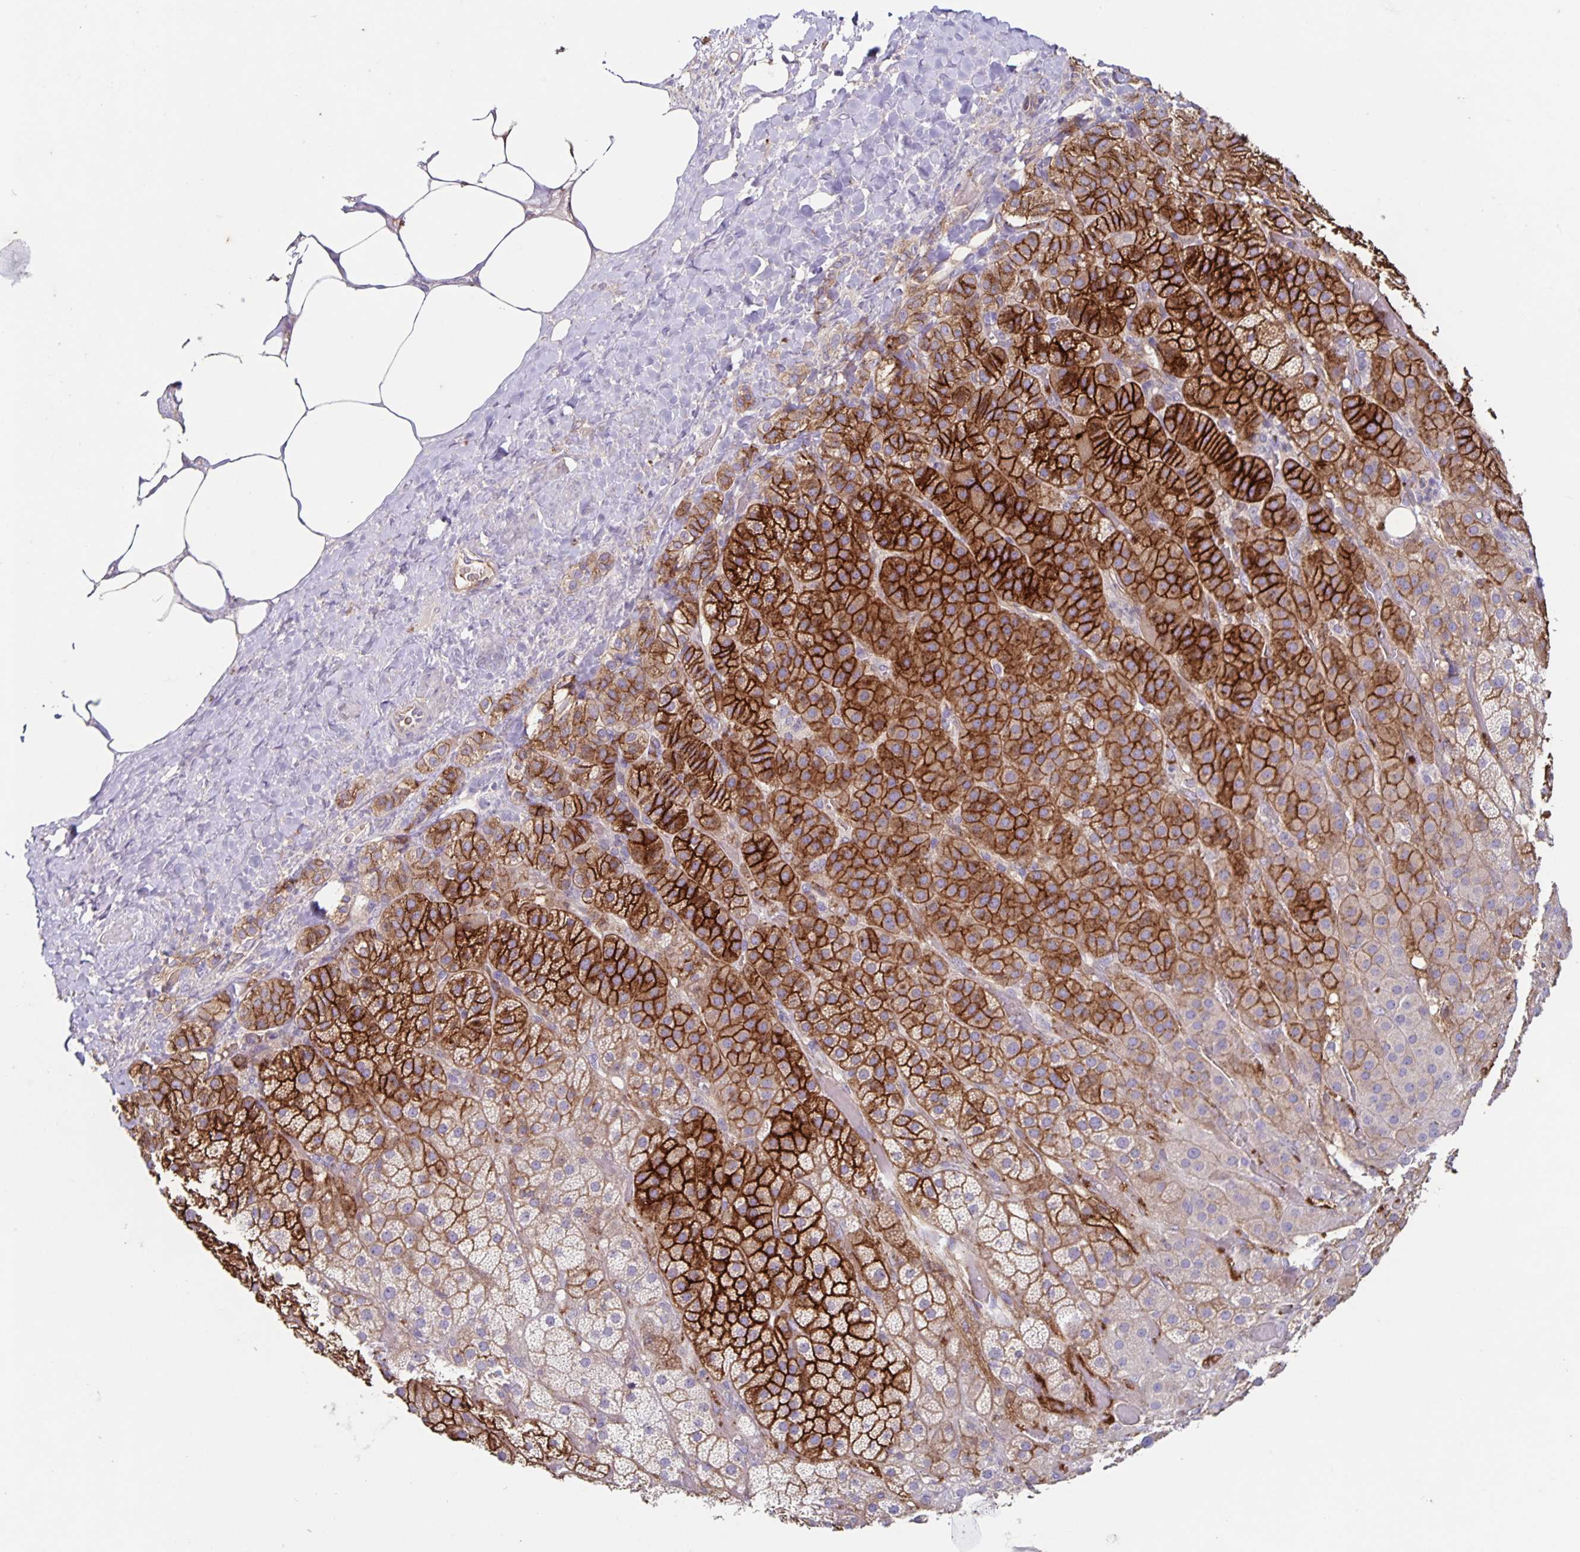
{"staining": {"intensity": "strong", "quantity": "25%-75%", "location": "cytoplasmic/membranous"}, "tissue": "adrenal gland", "cell_type": "Glandular cells", "image_type": "normal", "snomed": [{"axis": "morphology", "description": "Normal tissue, NOS"}, {"axis": "topography", "description": "Adrenal gland"}], "caption": "Strong cytoplasmic/membranous expression is appreciated in about 25%-75% of glandular cells in unremarkable adrenal gland. (DAB (3,3'-diaminobenzidine) IHC with brightfield microscopy, high magnification).", "gene": "ITGA2", "patient": {"sex": "male", "age": 57}}